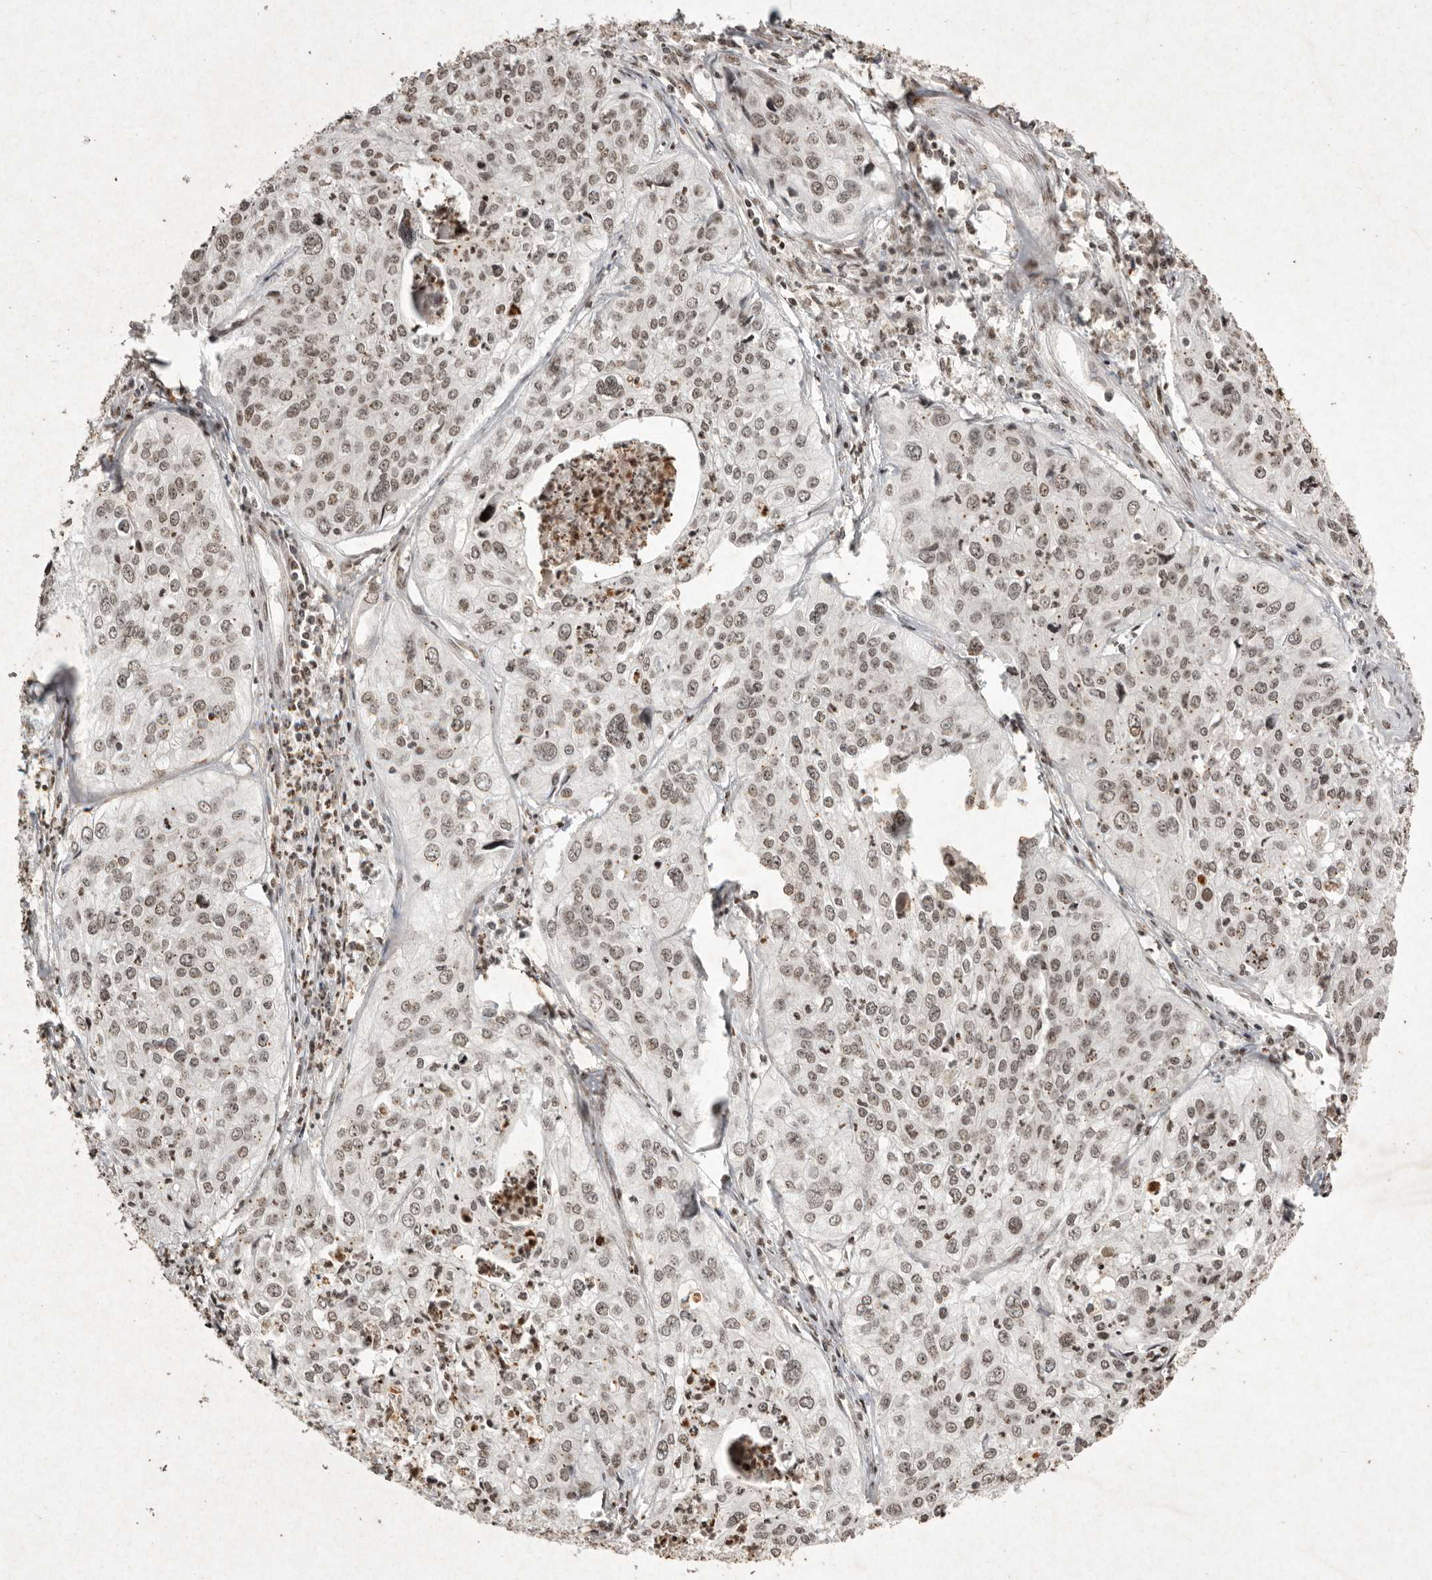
{"staining": {"intensity": "weak", "quantity": ">75%", "location": "nuclear"}, "tissue": "cervical cancer", "cell_type": "Tumor cells", "image_type": "cancer", "snomed": [{"axis": "morphology", "description": "Squamous cell carcinoma, NOS"}, {"axis": "topography", "description": "Cervix"}], "caption": "A photomicrograph of squamous cell carcinoma (cervical) stained for a protein exhibits weak nuclear brown staining in tumor cells.", "gene": "NKX3-2", "patient": {"sex": "female", "age": 31}}